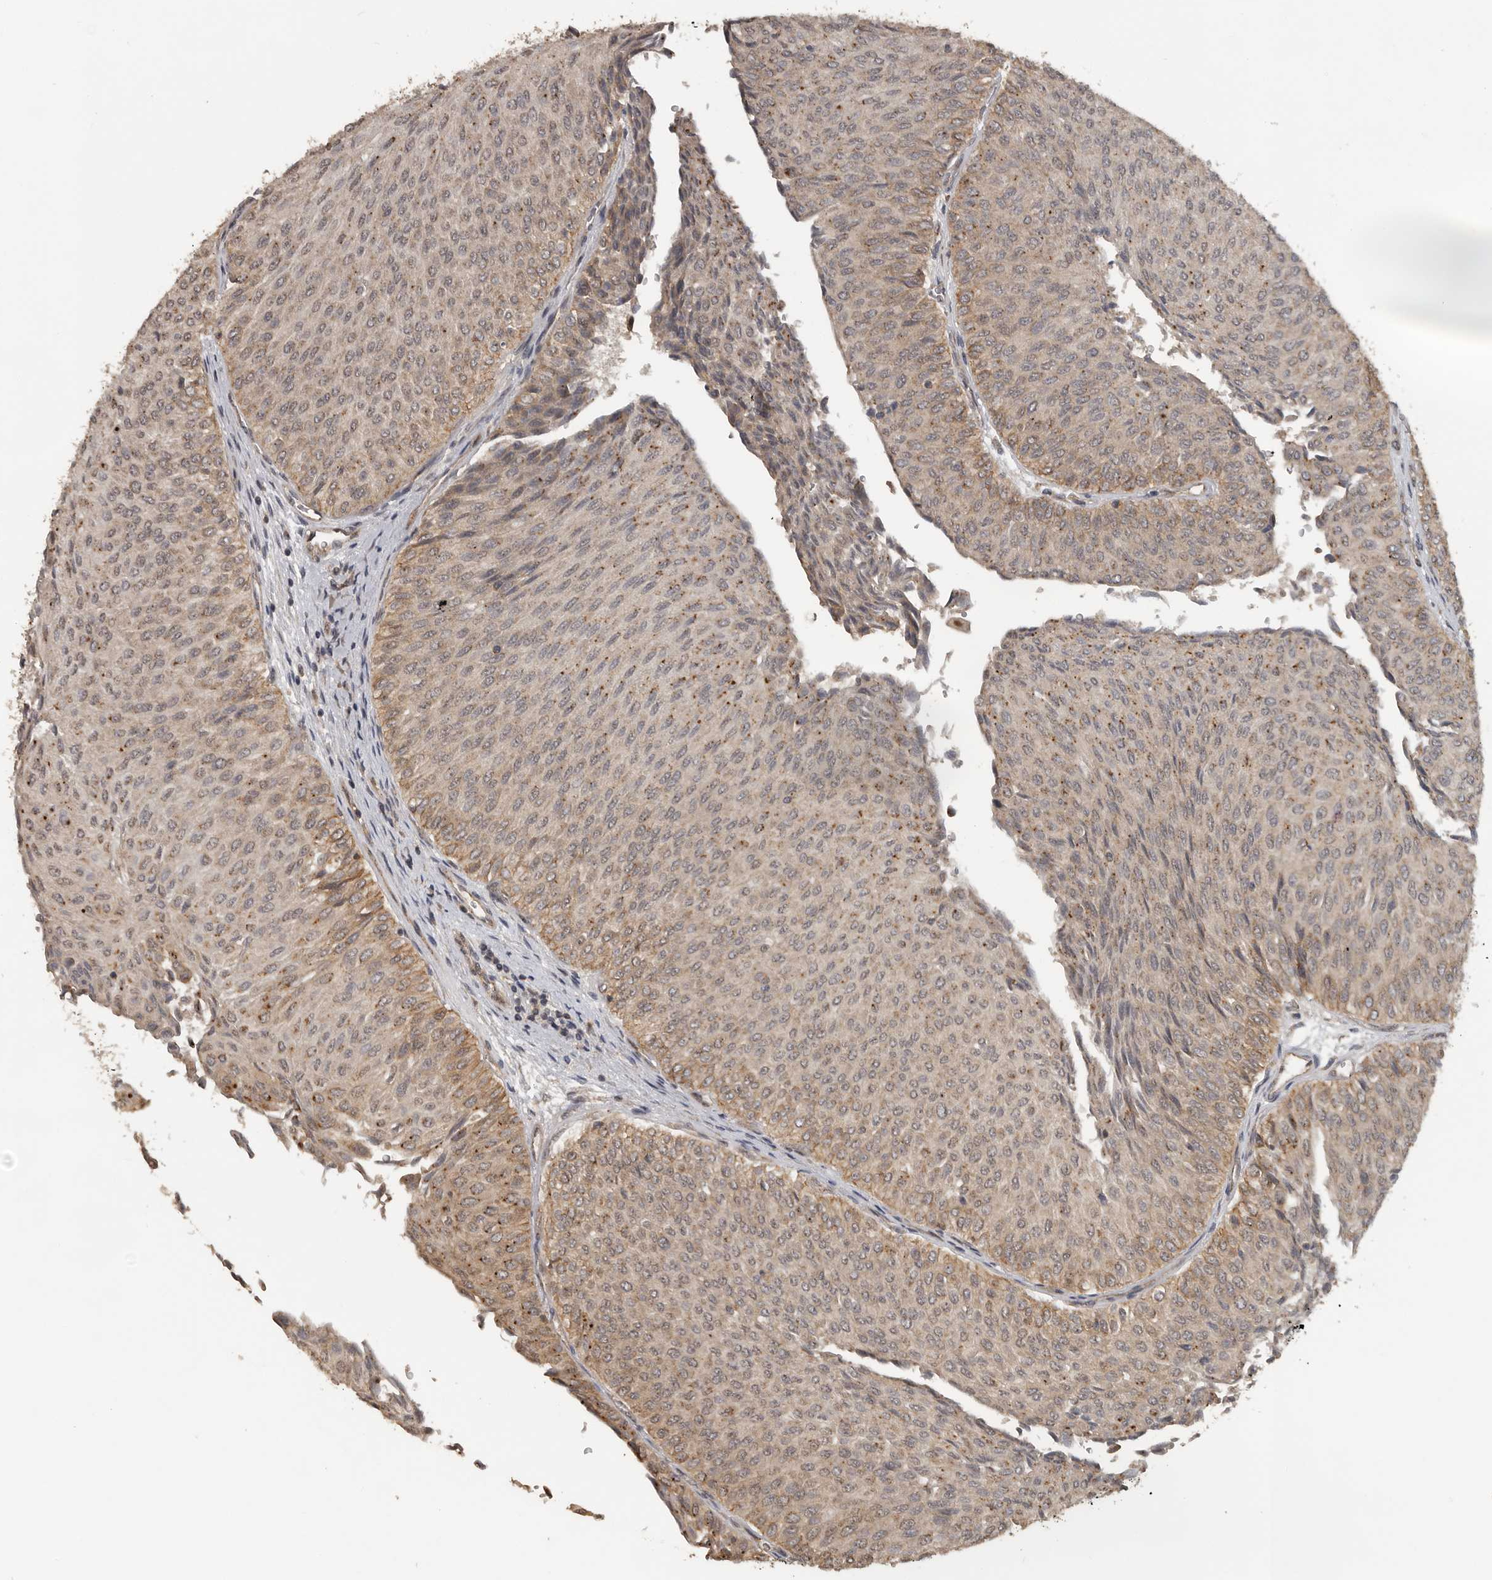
{"staining": {"intensity": "moderate", "quantity": "25%-75%", "location": "cytoplasmic/membranous,nuclear"}, "tissue": "urothelial cancer", "cell_type": "Tumor cells", "image_type": "cancer", "snomed": [{"axis": "morphology", "description": "Urothelial carcinoma, Low grade"}, {"axis": "topography", "description": "Urinary bladder"}], "caption": "Immunohistochemical staining of low-grade urothelial carcinoma shows moderate cytoplasmic/membranous and nuclear protein positivity in approximately 25%-75% of tumor cells. The protein of interest is shown in brown color, while the nuclei are stained blue.", "gene": "CEP350", "patient": {"sex": "male", "age": 78}}